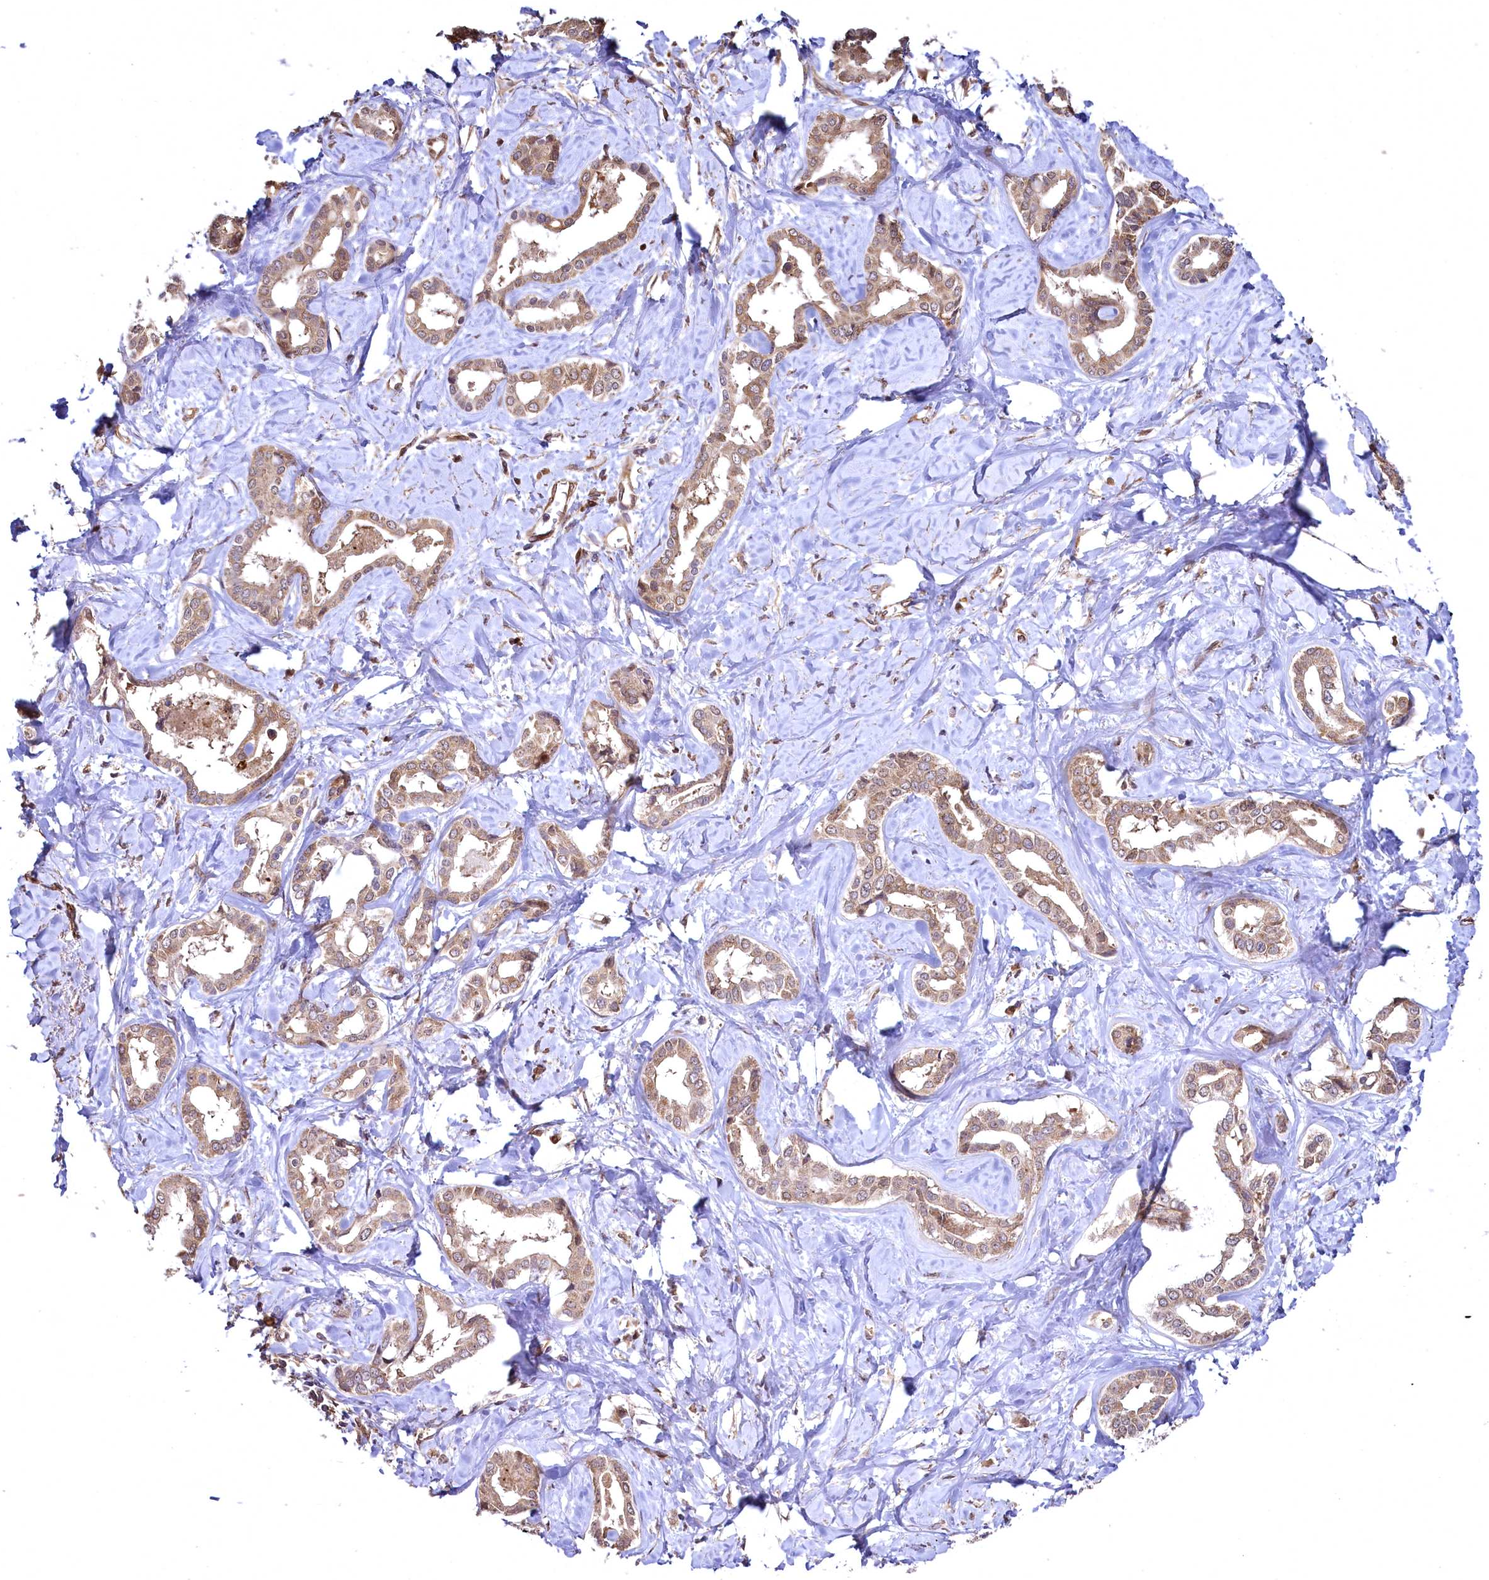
{"staining": {"intensity": "weak", "quantity": ">75%", "location": "cytoplasmic/membranous,nuclear"}, "tissue": "liver cancer", "cell_type": "Tumor cells", "image_type": "cancer", "snomed": [{"axis": "morphology", "description": "Cholangiocarcinoma"}, {"axis": "topography", "description": "Liver"}], "caption": "Immunohistochemical staining of human liver cancer (cholangiocarcinoma) demonstrates weak cytoplasmic/membranous and nuclear protein positivity in approximately >75% of tumor cells. The protein is shown in brown color, while the nuclei are stained blue.", "gene": "TBCEL", "patient": {"sex": "female", "age": 77}}